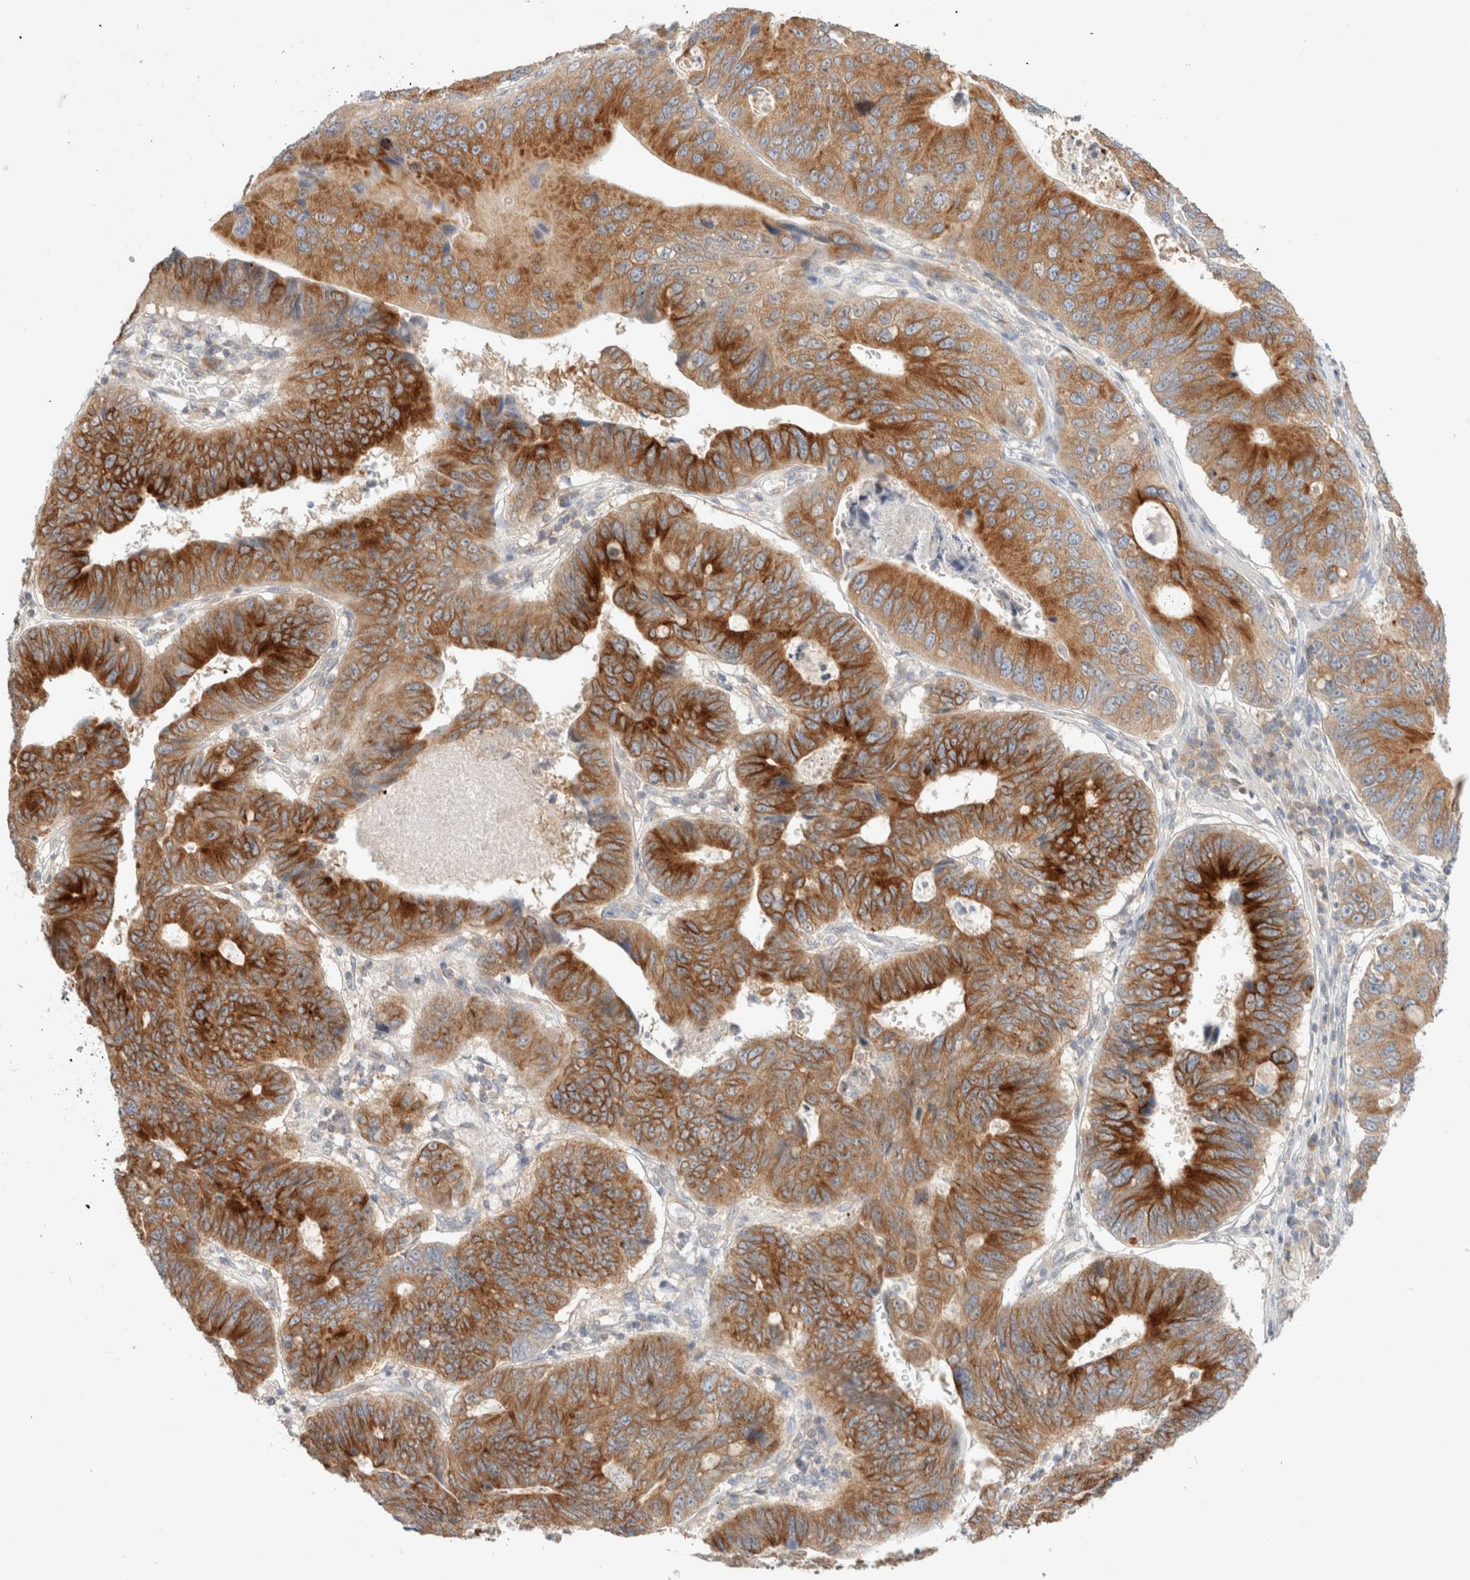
{"staining": {"intensity": "strong", "quantity": ">75%", "location": "cytoplasmic/membranous"}, "tissue": "stomach cancer", "cell_type": "Tumor cells", "image_type": "cancer", "snomed": [{"axis": "morphology", "description": "Adenocarcinoma, NOS"}, {"axis": "topography", "description": "Stomach"}], "caption": "Protein expression by immunohistochemistry exhibits strong cytoplasmic/membranous positivity in about >75% of tumor cells in stomach cancer. (Brightfield microscopy of DAB IHC at high magnification).", "gene": "MARK3", "patient": {"sex": "male", "age": 59}}